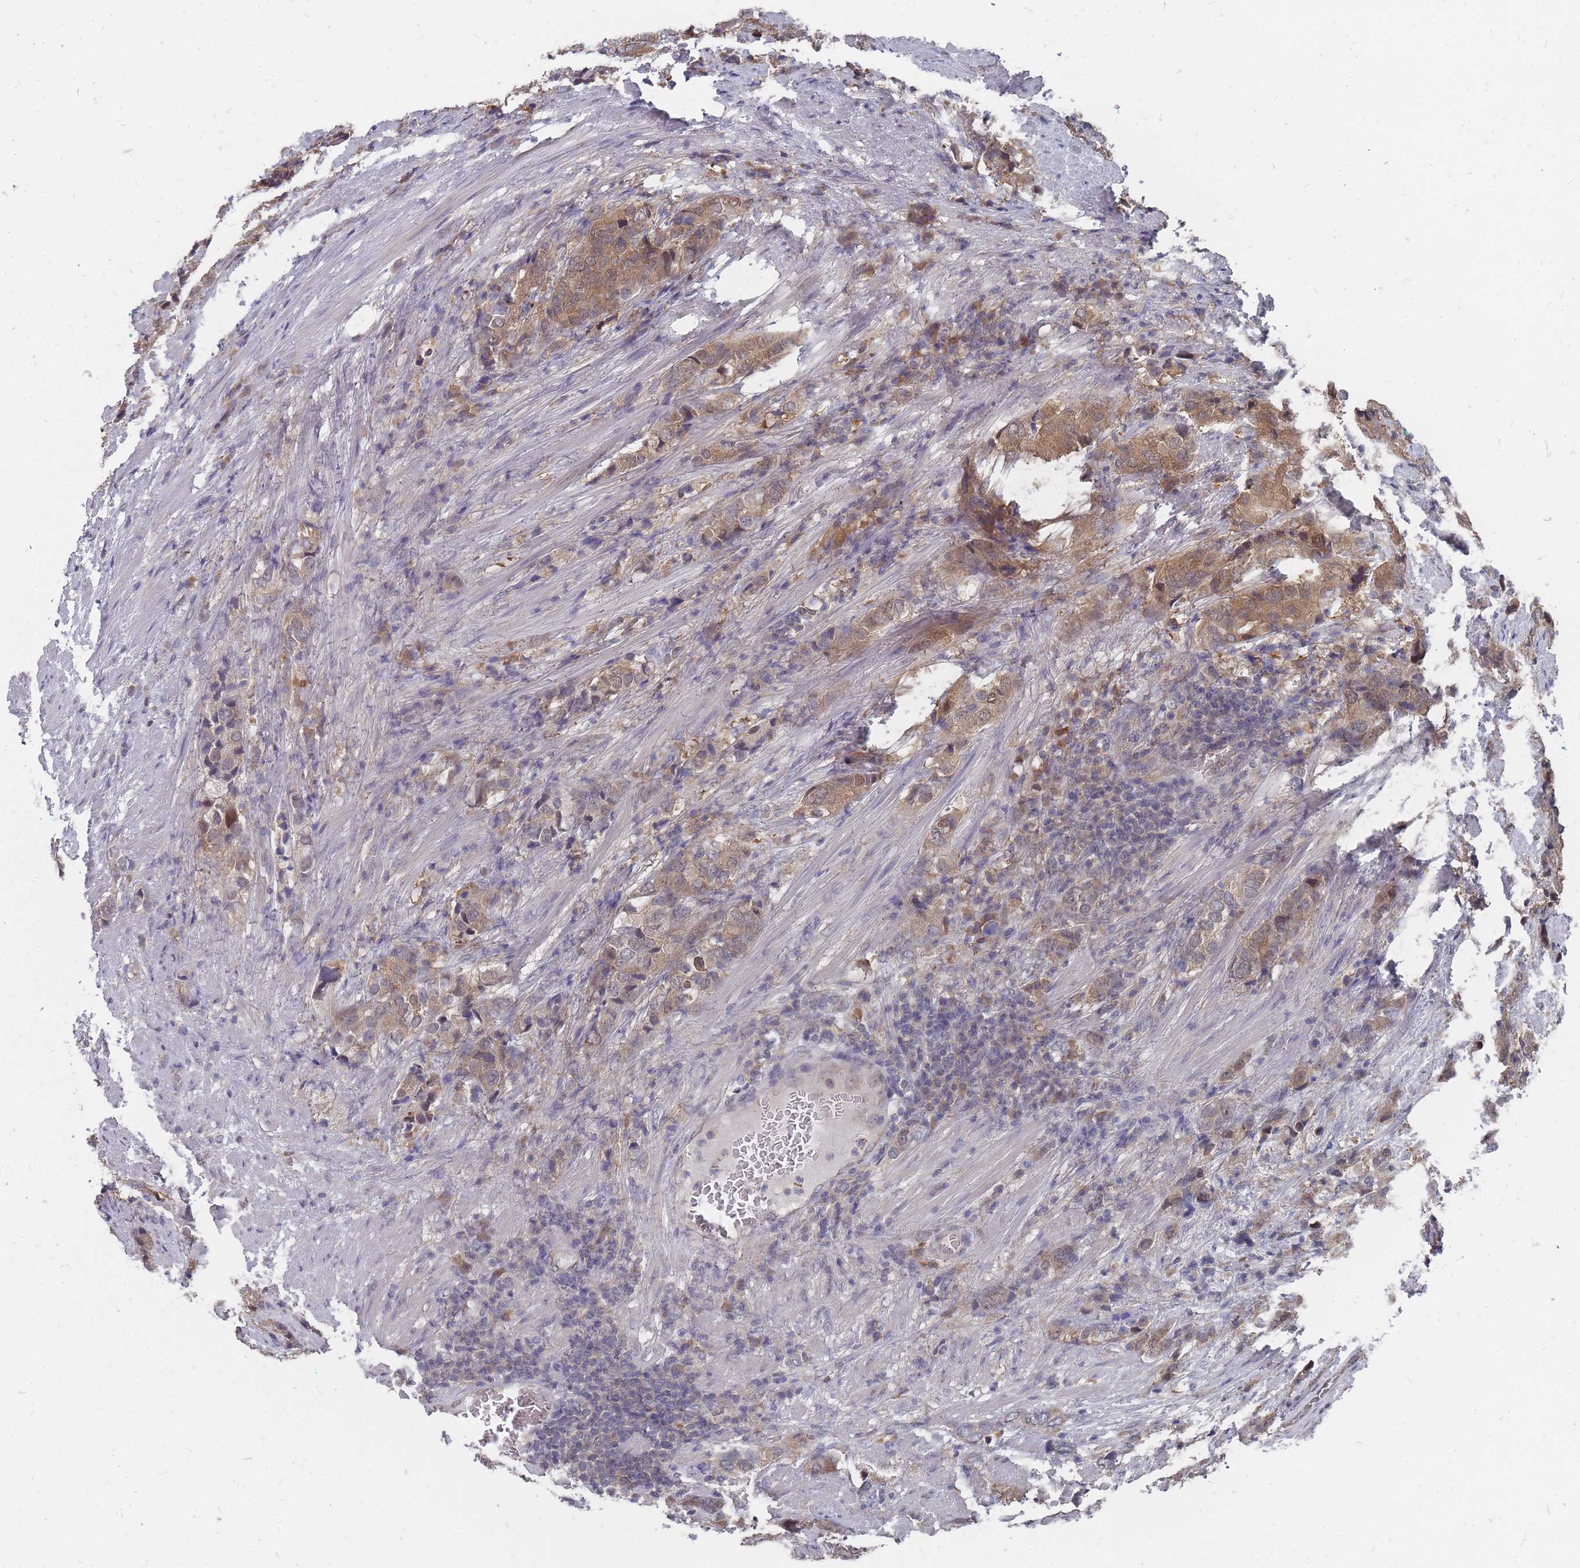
{"staining": {"intensity": "moderate", "quantity": "25%-75%", "location": "cytoplasmic/membranous,nuclear"}, "tissue": "prostate cancer", "cell_type": "Tumor cells", "image_type": "cancer", "snomed": [{"axis": "morphology", "description": "Adenocarcinoma, High grade"}, {"axis": "topography", "description": "Prostate"}], "caption": "Immunohistochemistry (IHC) histopathology image of neoplastic tissue: human prostate high-grade adenocarcinoma stained using immunohistochemistry (IHC) displays medium levels of moderate protein expression localized specifically in the cytoplasmic/membranous and nuclear of tumor cells, appearing as a cytoplasmic/membranous and nuclear brown color.", "gene": "NKD1", "patient": {"sex": "male", "age": 62}}